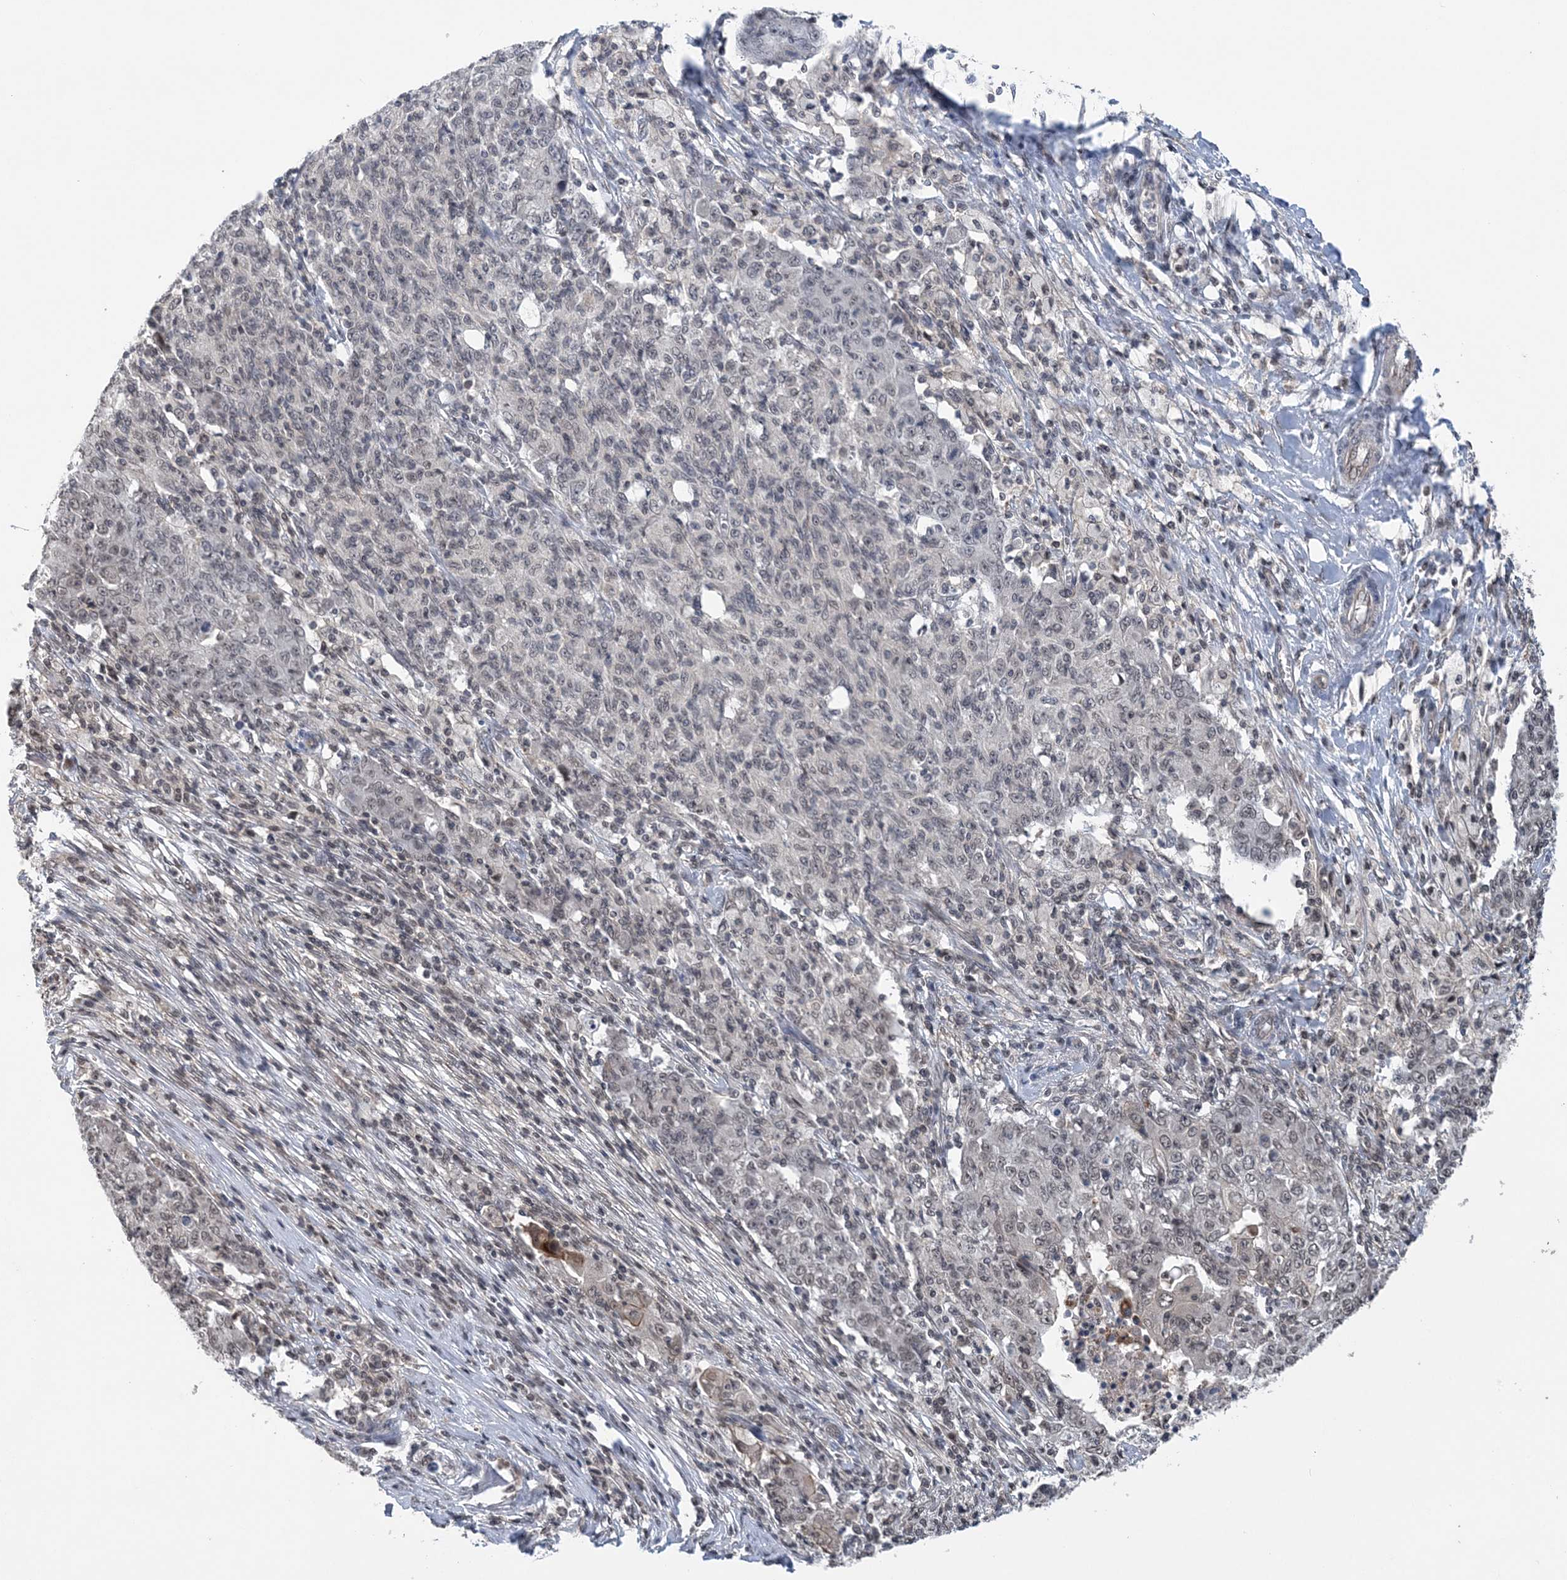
{"staining": {"intensity": "moderate", "quantity": "<25%", "location": "nuclear"}, "tissue": "ovarian cancer", "cell_type": "Tumor cells", "image_type": "cancer", "snomed": [{"axis": "morphology", "description": "Carcinoma, endometroid"}, {"axis": "topography", "description": "Ovary"}], "caption": "A low amount of moderate nuclear staining is identified in approximately <25% of tumor cells in ovarian endometroid carcinoma tissue.", "gene": "CCDC152", "patient": {"sex": "female", "age": 42}}